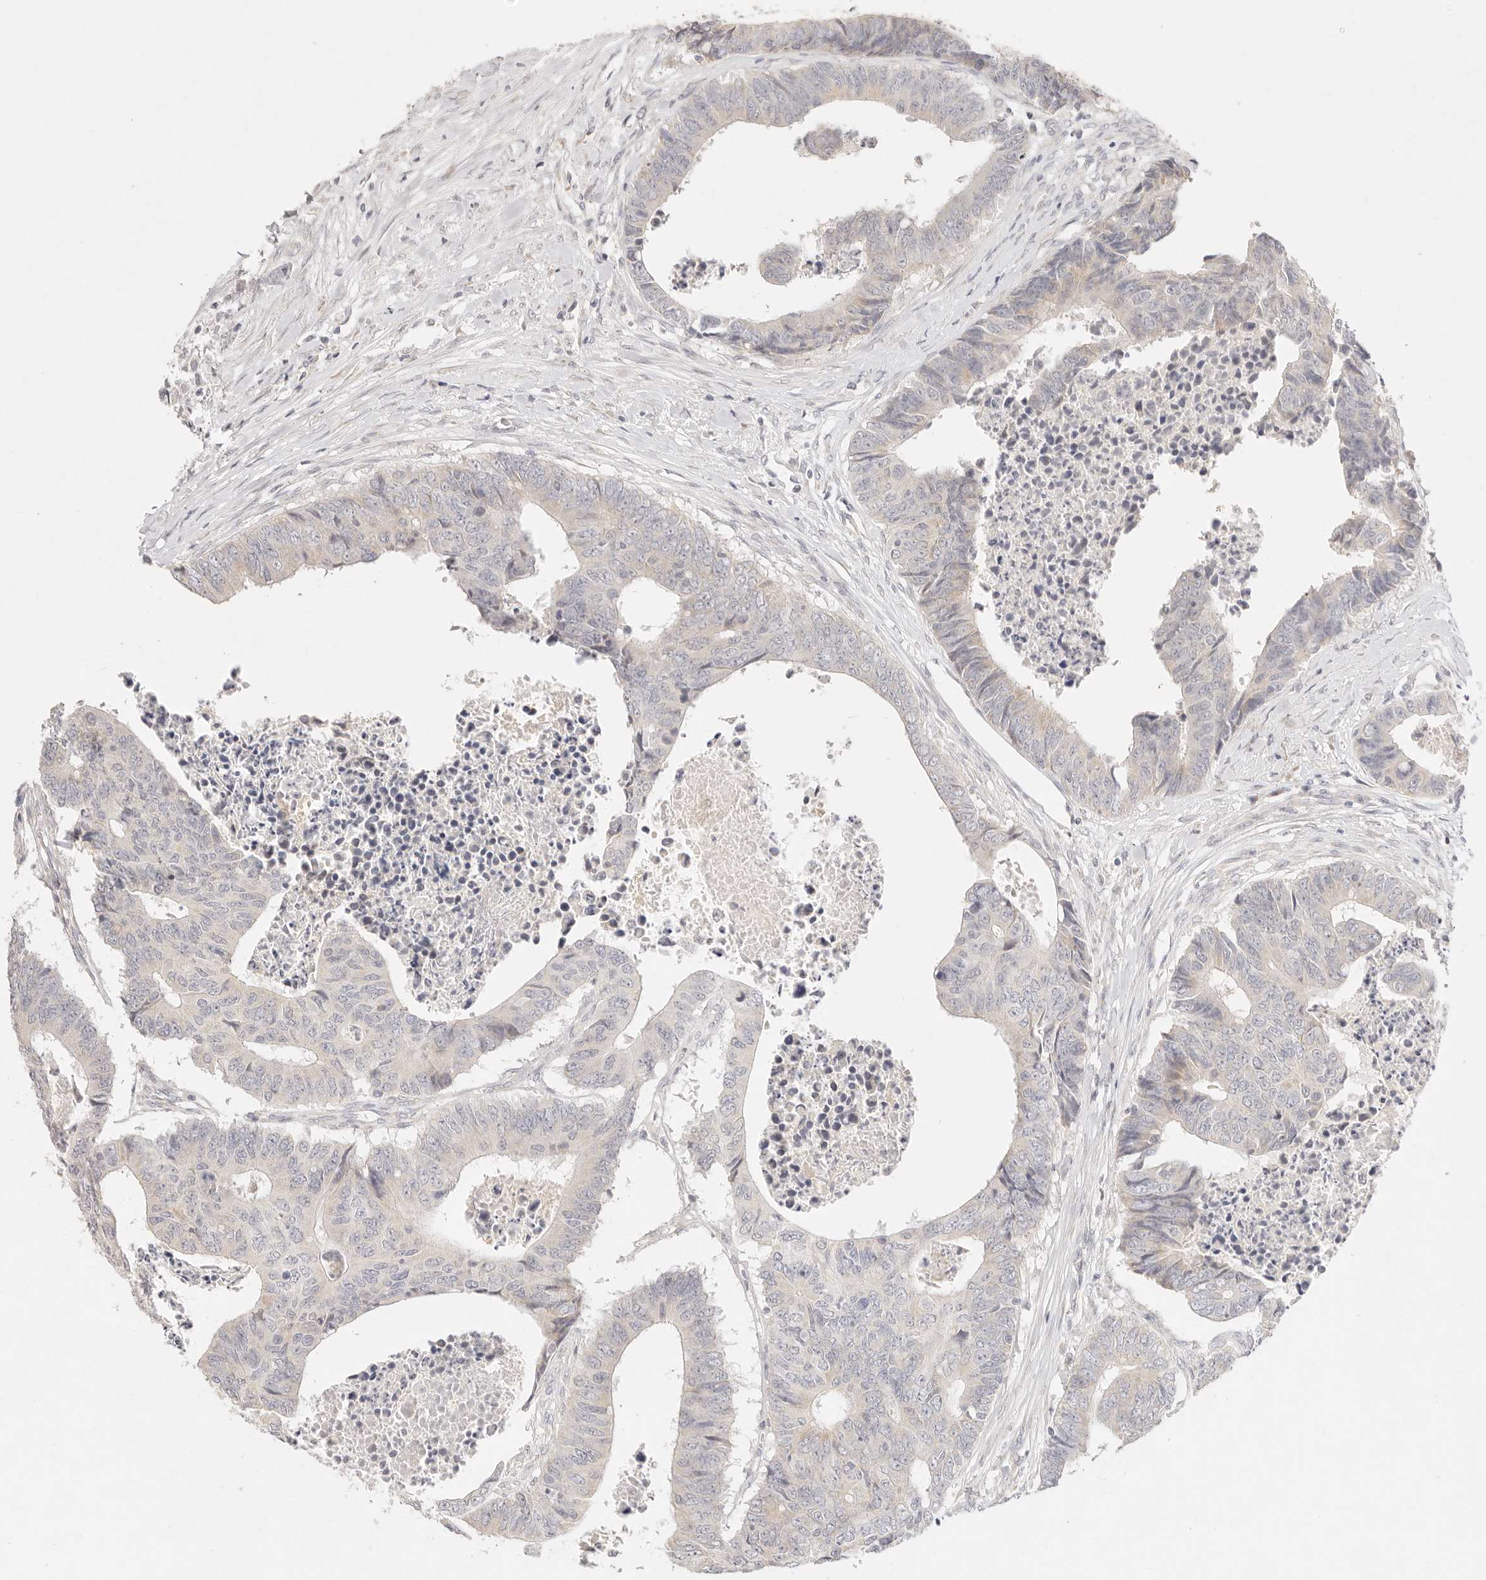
{"staining": {"intensity": "negative", "quantity": "none", "location": "none"}, "tissue": "colorectal cancer", "cell_type": "Tumor cells", "image_type": "cancer", "snomed": [{"axis": "morphology", "description": "Adenocarcinoma, NOS"}, {"axis": "topography", "description": "Rectum"}], "caption": "This is an immunohistochemistry (IHC) photomicrograph of colorectal adenocarcinoma. There is no positivity in tumor cells.", "gene": "GPR156", "patient": {"sex": "male", "age": 84}}